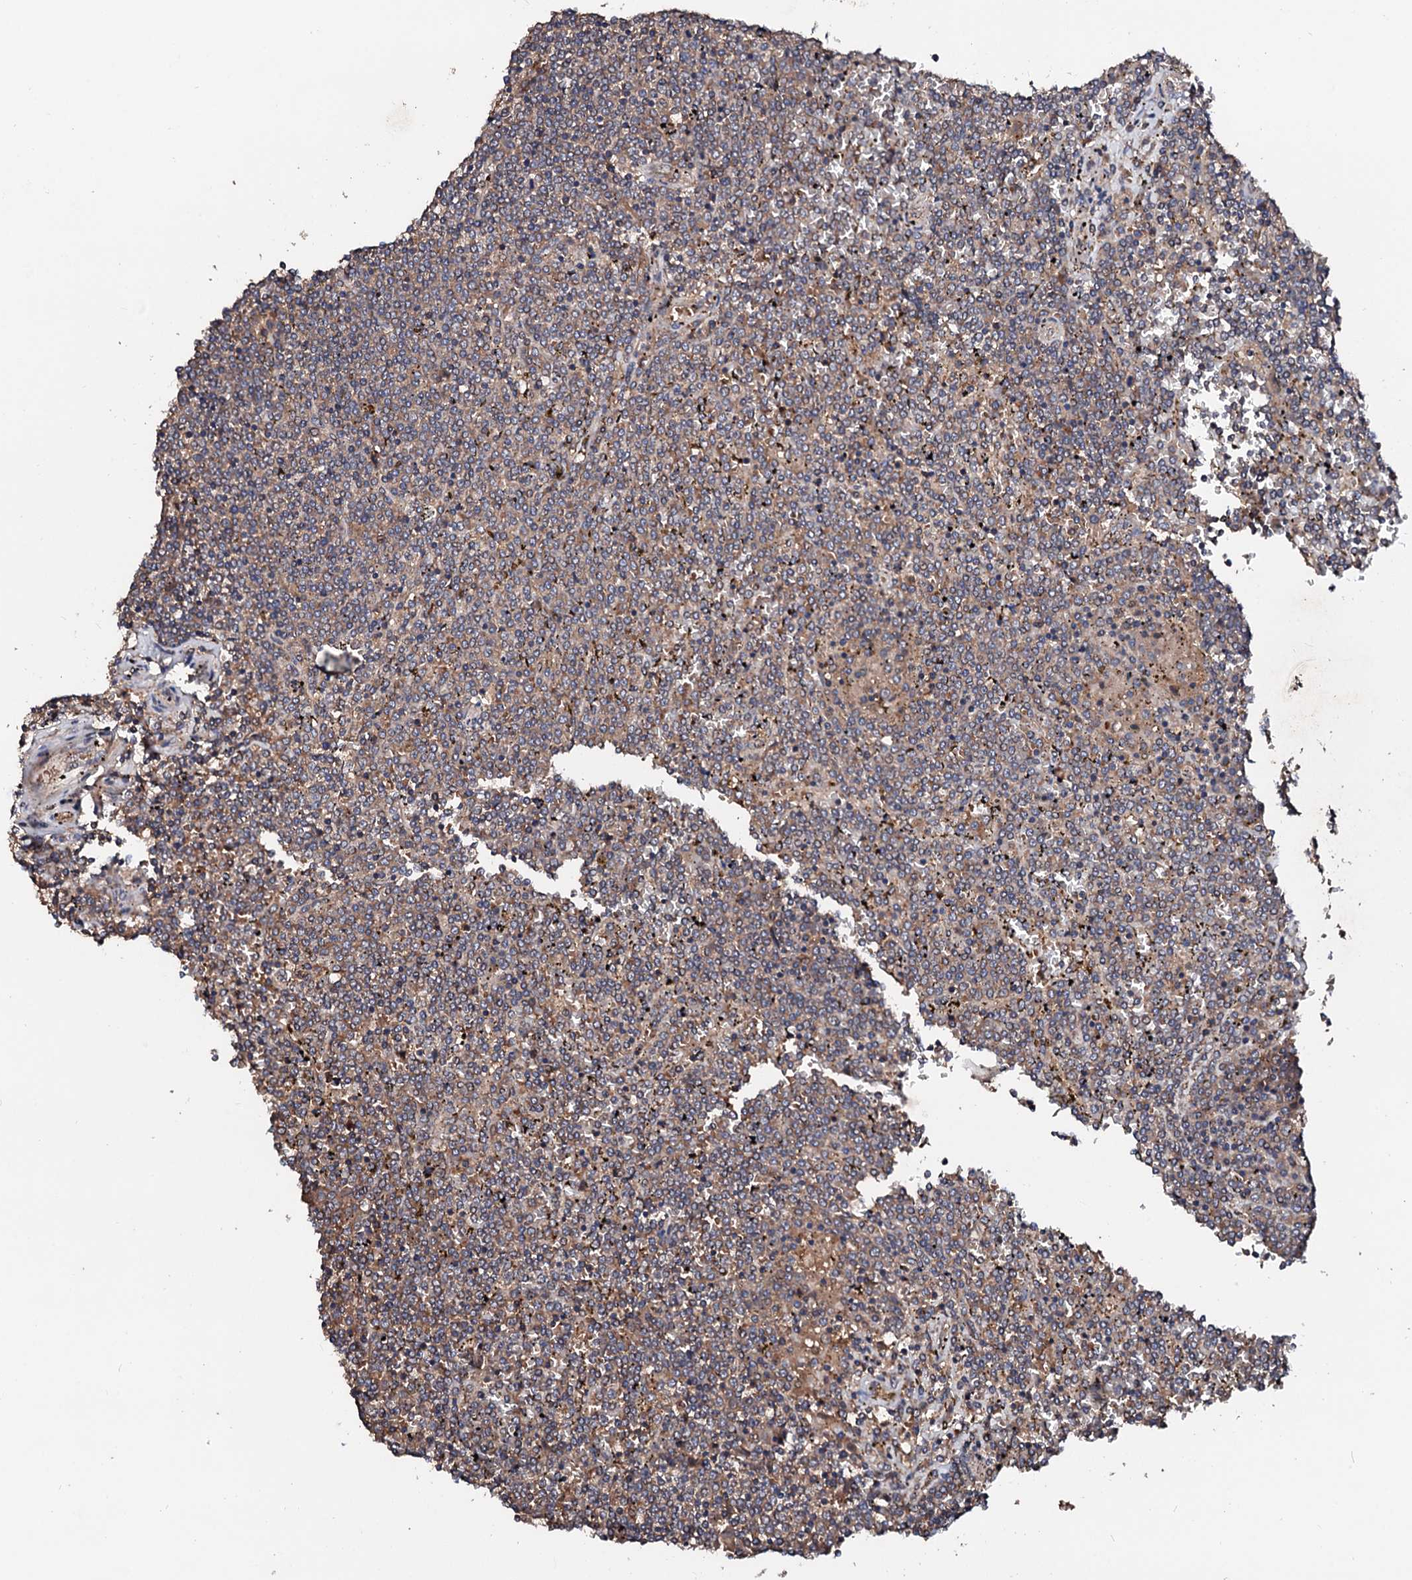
{"staining": {"intensity": "negative", "quantity": "none", "location": "none"}, "tissue": "lymphoma", "cell_type": "Tumor cells", "image_type": "cancer", "snomed": [{"axis": "morphology", "description": "Malignant lymphoma, non-Hodgkin's type, Low grade"}, {"axis": "topography", "description": "Spleen"}], "caption": "High magnification brightfield microscopy of malignant lymphoma, non-Hodgkin's type (low-grade) stained with DAB (3,3'-diaminobenzidine) (brown) and counterstained with hematoxylin (blue): tumor cells show no significant positivity. The staining is performed using DAB brown chromogen with nuclei counter-stained in using hematoxylin.", "gene": "EXTL1", "patient": {"sex": "female", "age": 19}}